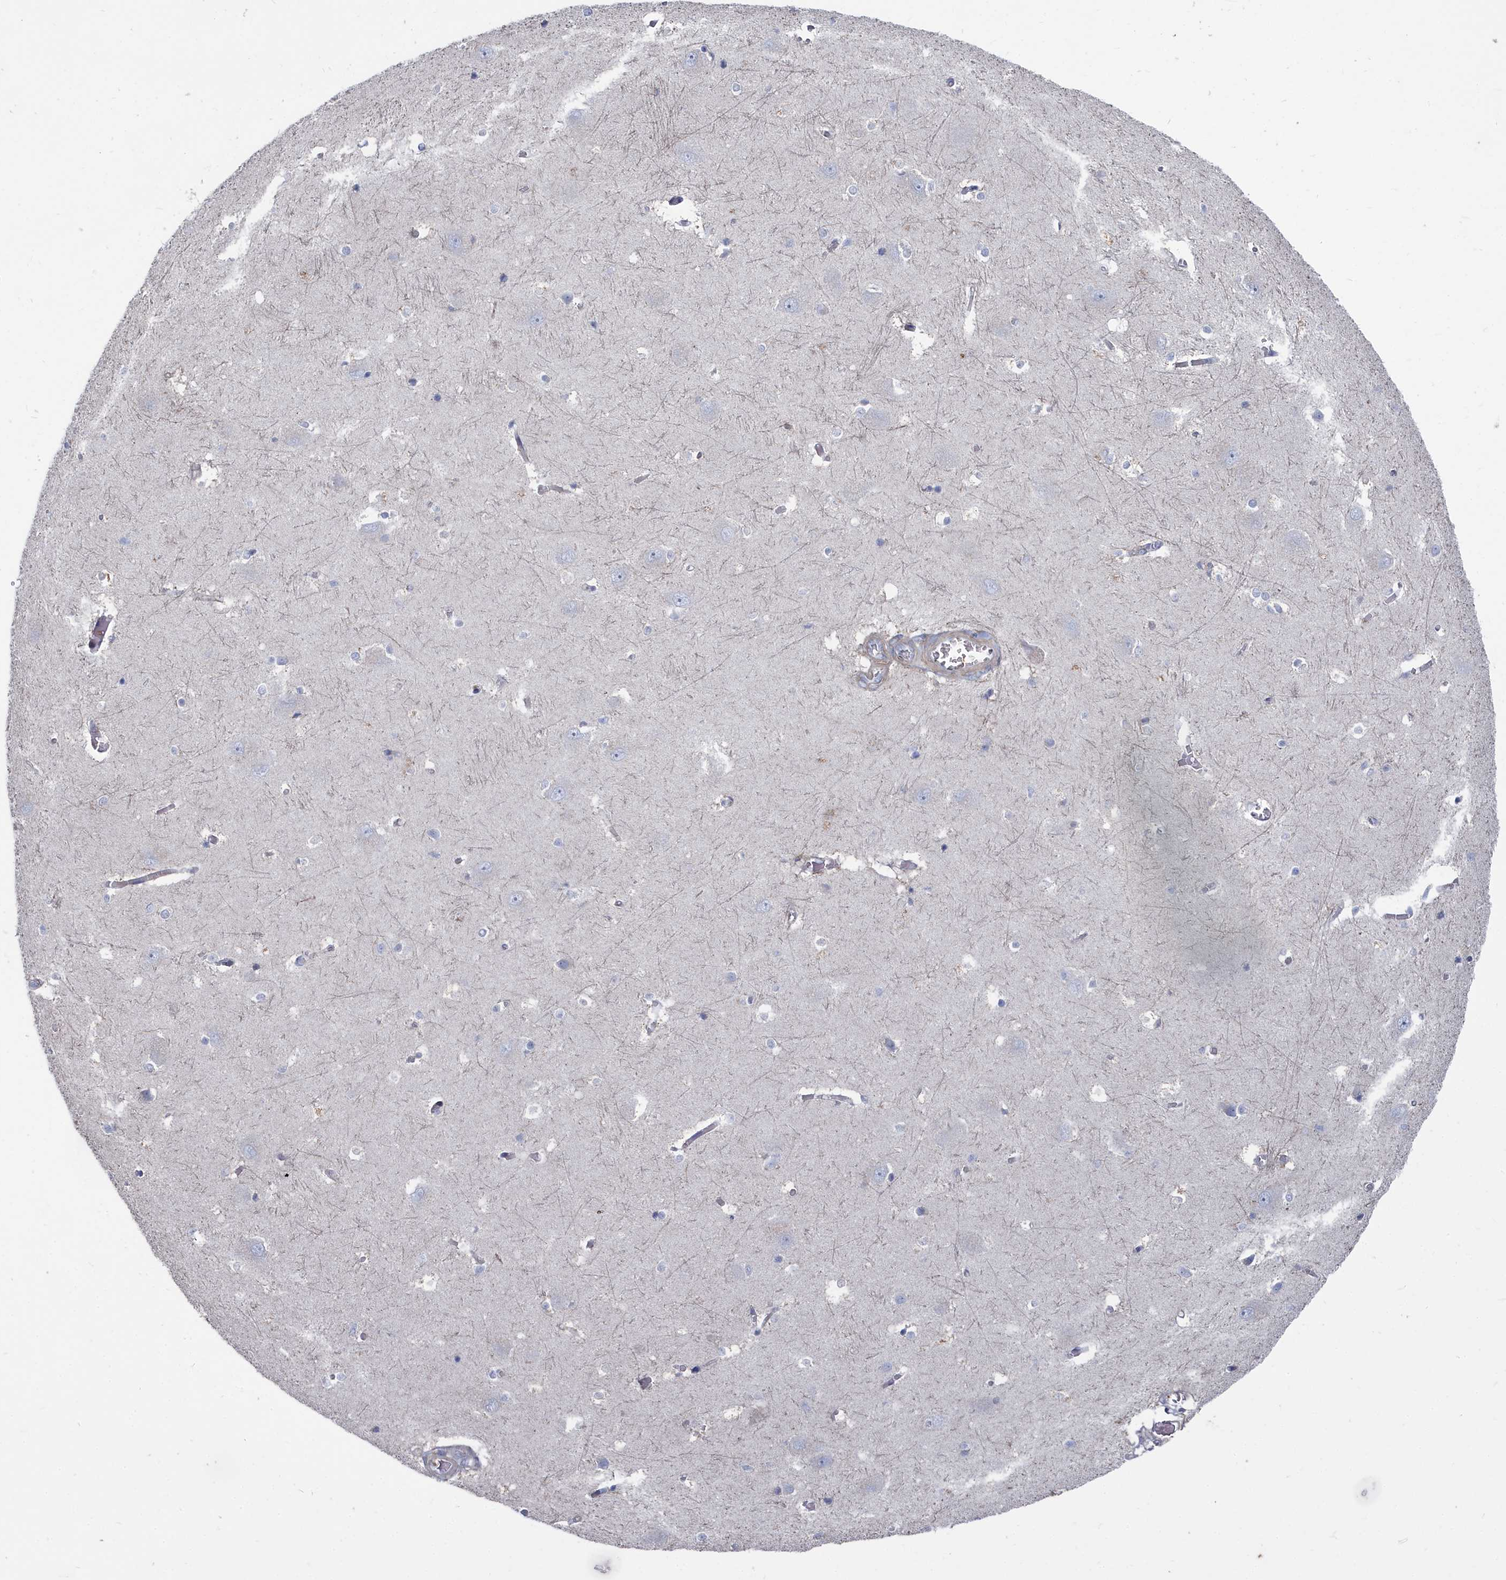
{"staining": {"intensity": "negative", "quantity": "none", "location": "none"}, "tissue": "caudate", "cell_type": "Glial cells", "image_type": "normal", "snomed": [{"axis": "morphology", "description": "Normal tissue, NOS"}, {"axis": "topography", "description": "Lateral ventricle wall"}], "caption": "Photomicrograph shows no protein staining in glial cells of unremarkable caudate. (Stains: DAB (3,3'-diaminobenzidine) immunohistochemistry (IHC) with hematoxylin counter stain, Microscopy: brightfield microscopy at high magnification).", "gene": "SHISAL2A", "patient": {"sex": "male", "age": 37}}